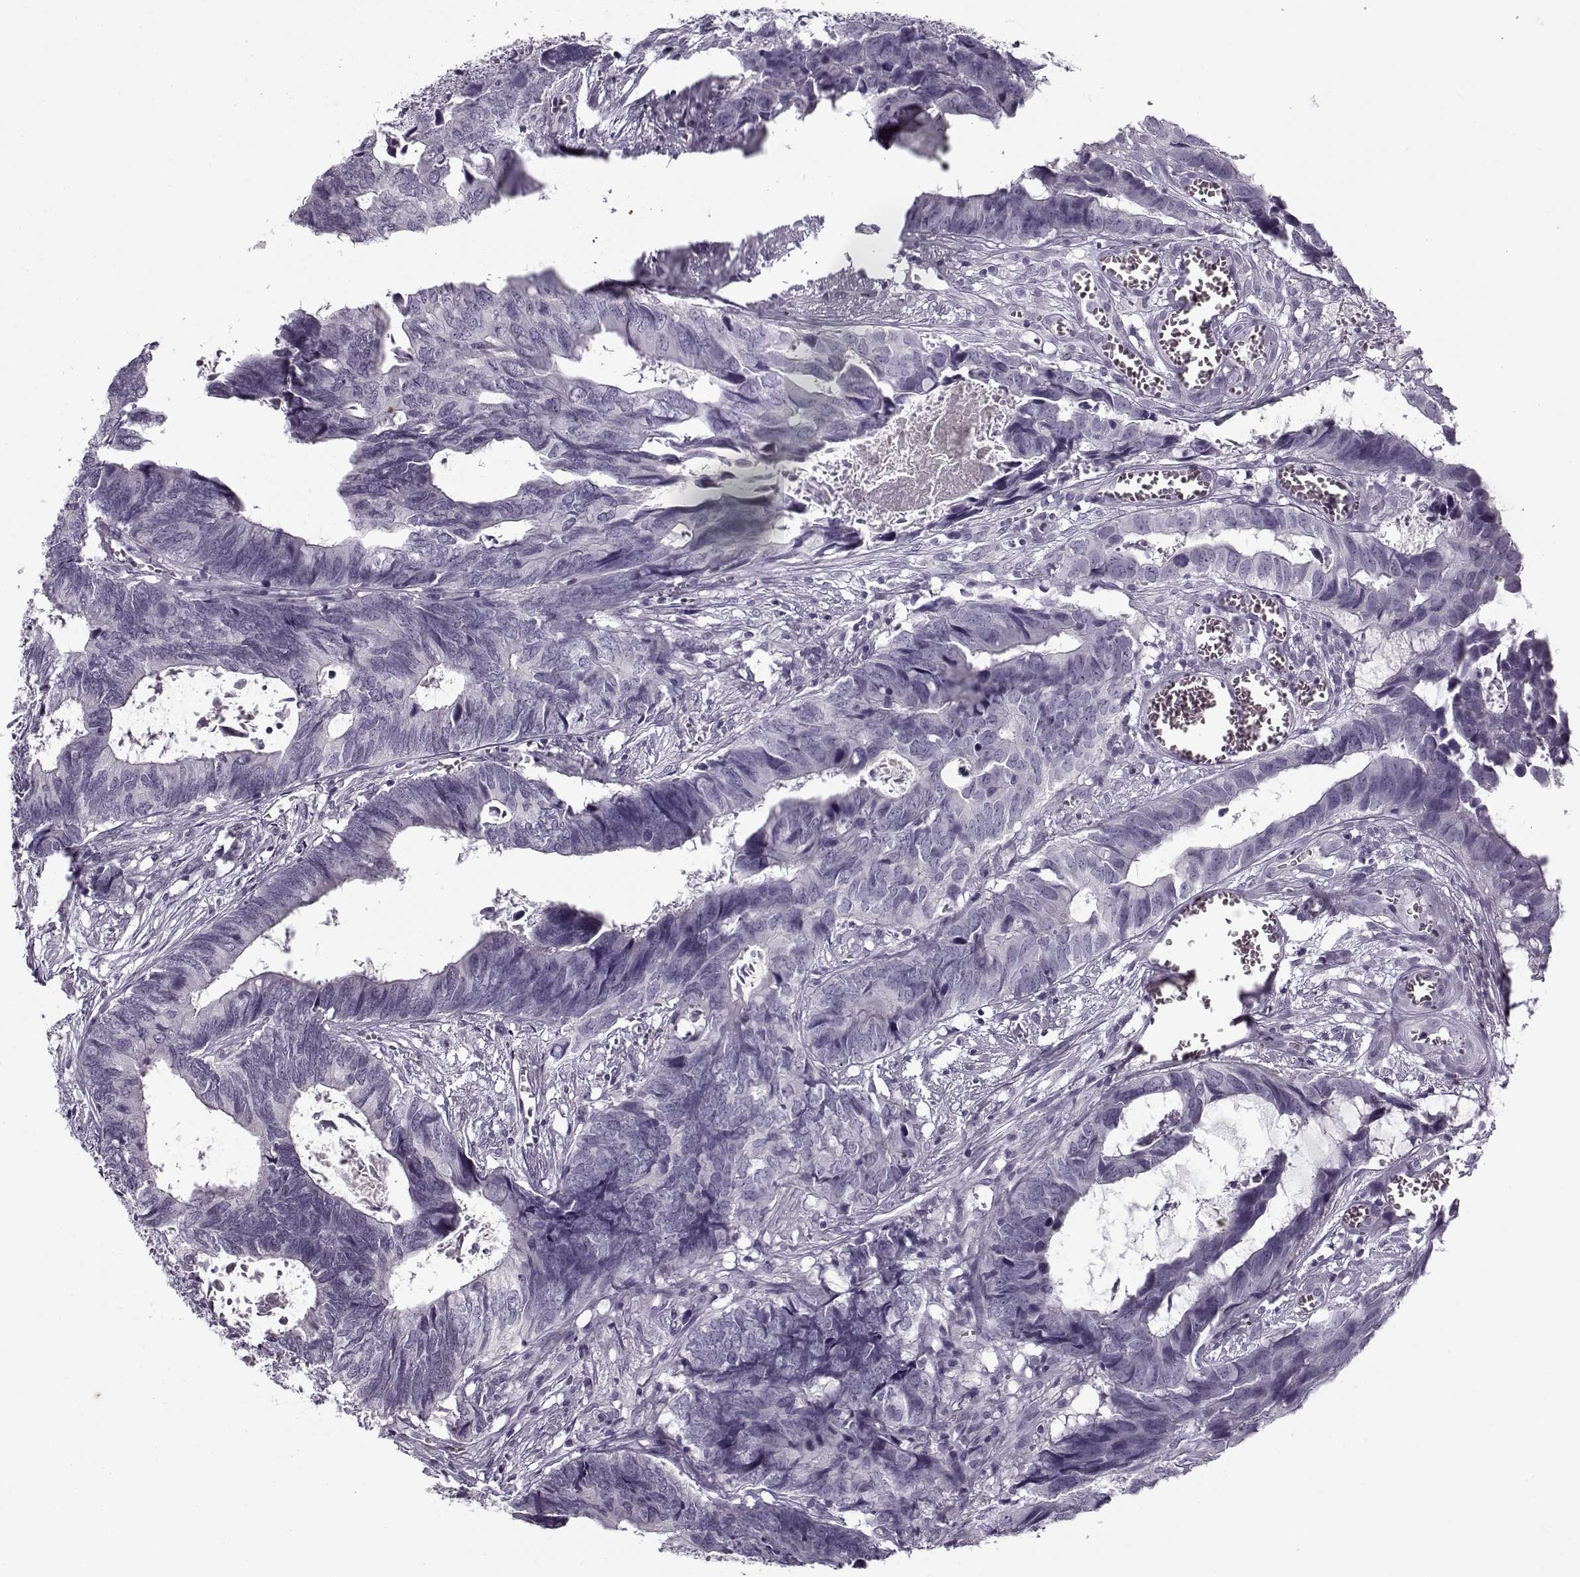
{"staining": {"intensity": "negative", "quantity": "none", "location": "none"}, "tissue": "colorectal cancer", "cell_type": "Tumor cells", "image_type": "cancer", "snomed": [{"axis": "morphology", "description": "Adenocarcinoma, NOS"}, {"axis": "topography", "description": "Colon"}], "caption": "The photomicrograph displays no staining of tumor cells in adenocarcinoma (colorectal).", "gene": "PNMT", "patient": {"sex": "female", "age": 82}}